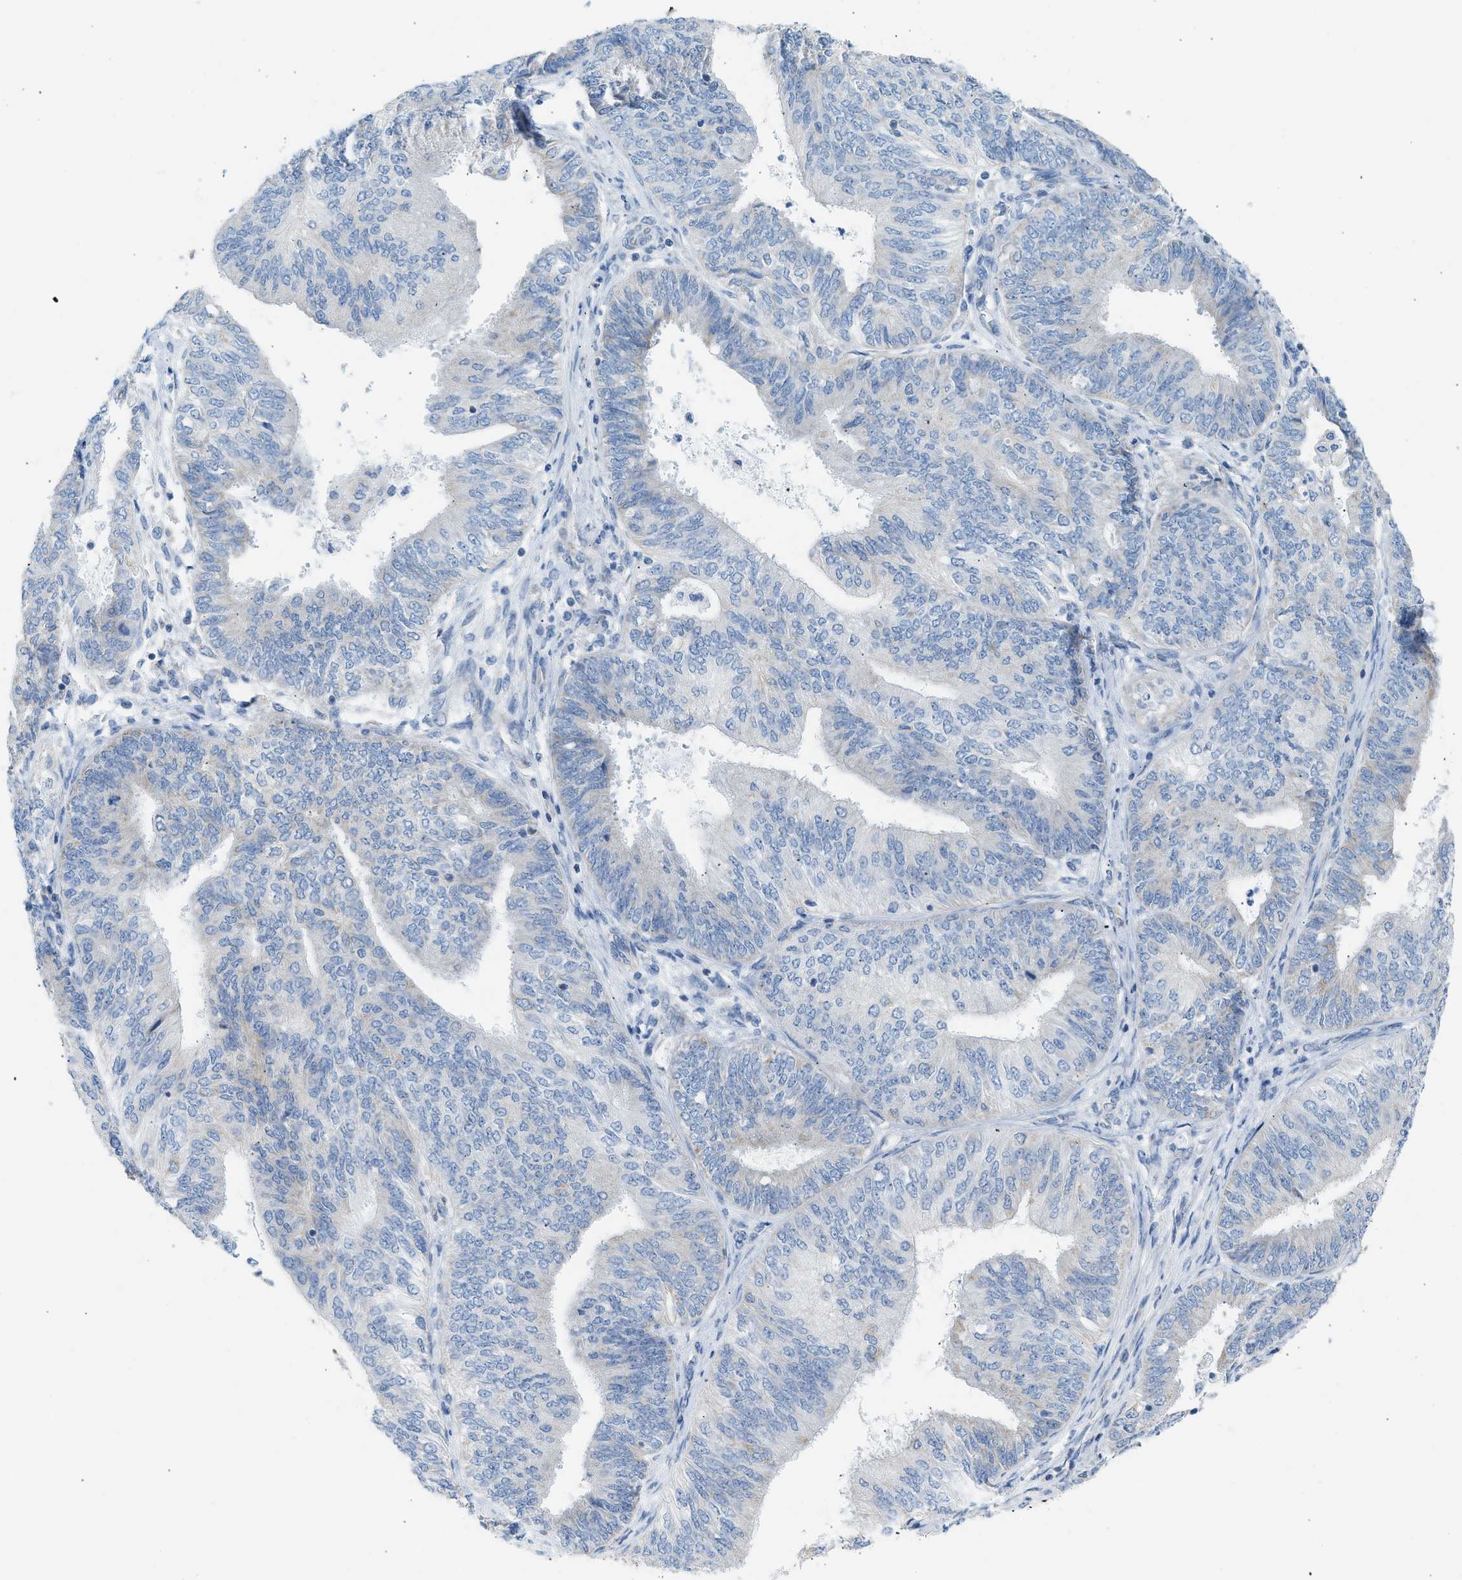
{"staining": {"intensity": "weak", "quantity": "<25%", "location": "cytoplasmic/membranous"}, "tissue": "endometrial cancer", "cell_type": "Tumor cells", "image_type": "cancer", "snomed": [{"axis": "morphology", "description": "Adenocarcinoma, NOS"}, {"axis": "topography", "description": "Endometrium"}], "caption": "This micrograph is of endometrial cancer stained with immunohistochemistry to label a protein in brown with the nuclei are counter-stained blue. There is no staining in tumor cells.", "gene": "NDUFS8", "patient": {"sex": "female", "age": 58}}